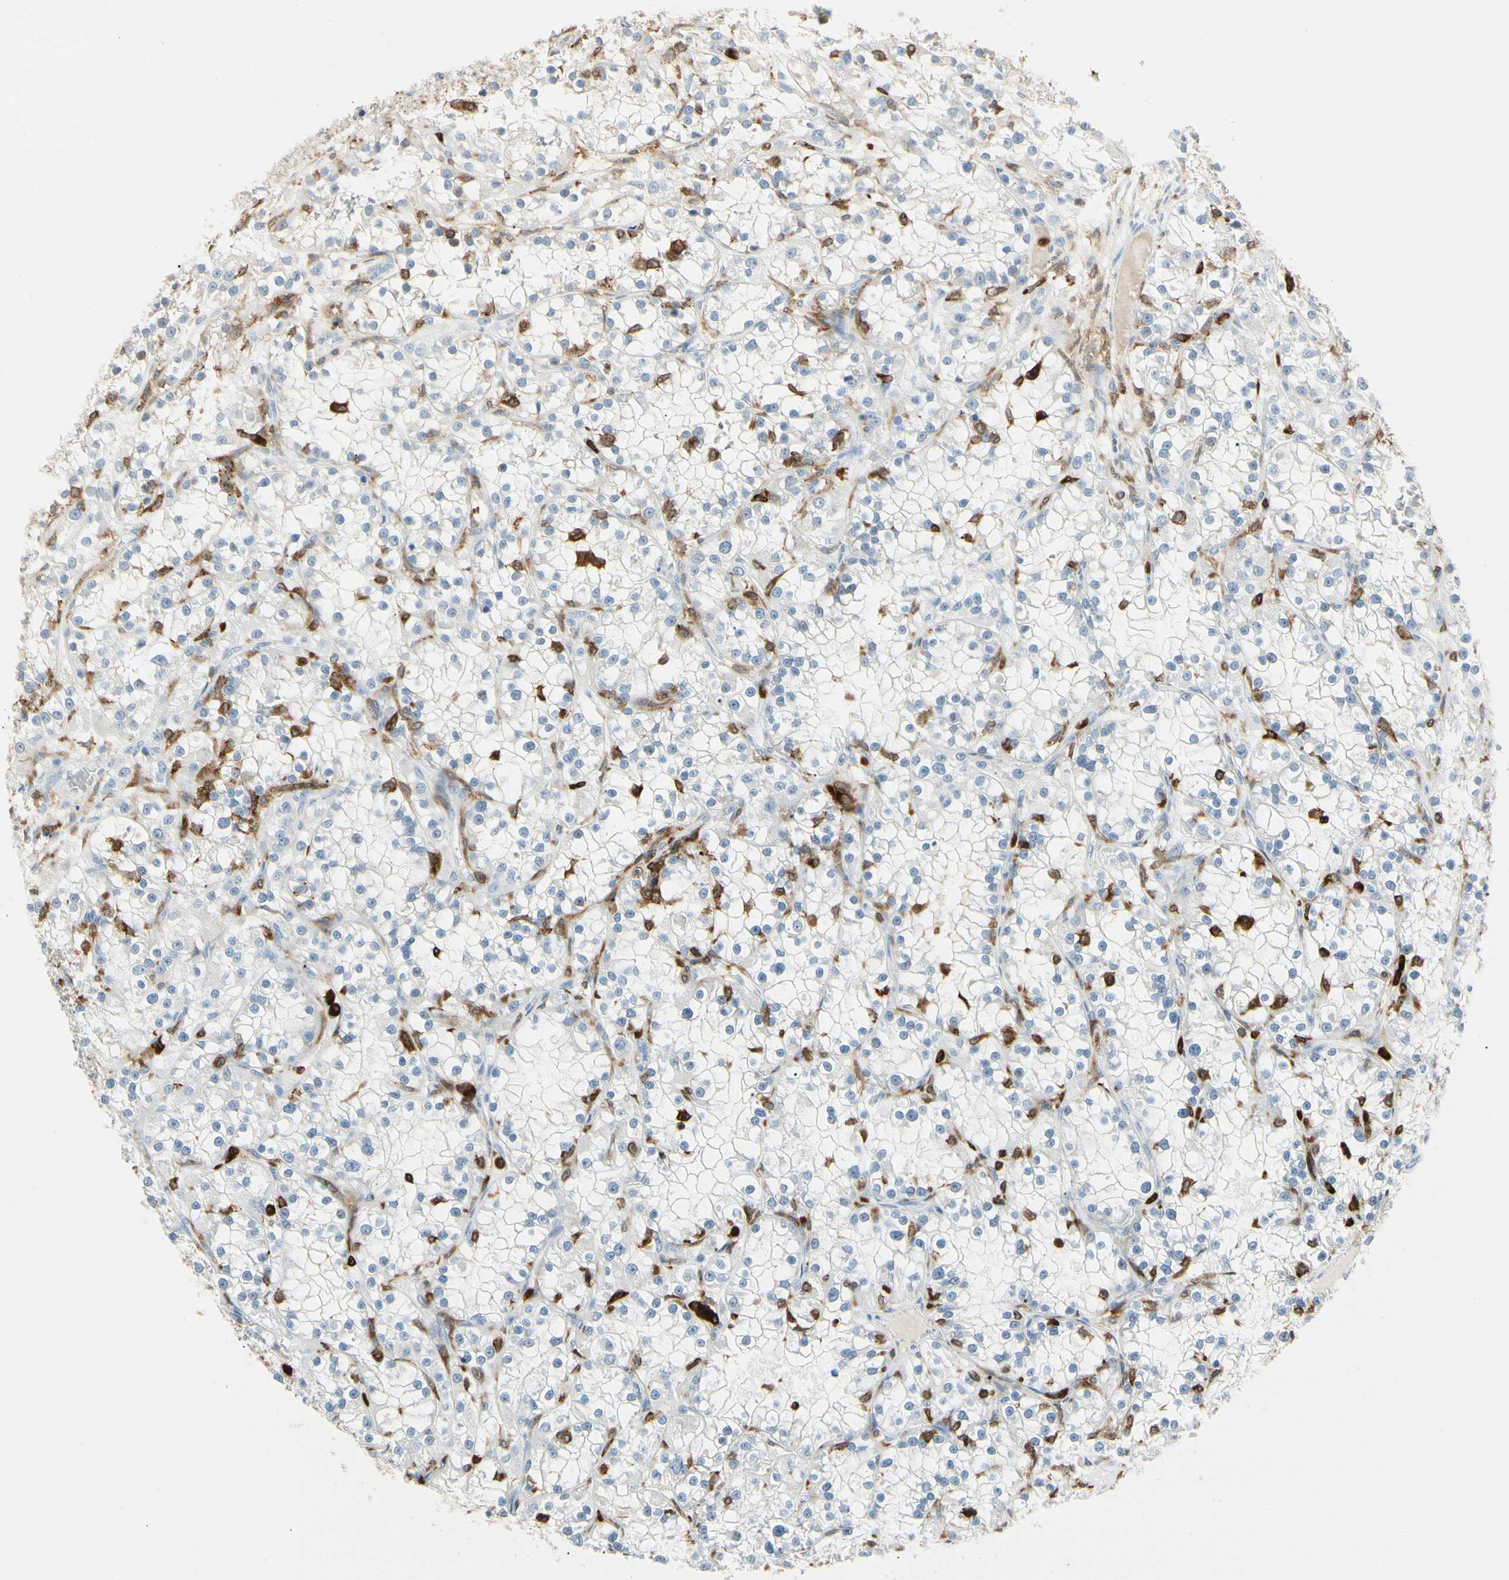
{"staining": {"intensity": "negative", "quantity": "none", "location": "none"}, "tissue": "renal cancer", "cell_type": "Tumor cells", "image_type": "cancer", "snomed": [{"axis": "morphology", "description": "Adenocarcinoma, NOS"}, {"axis": "topography", "description": "Kidney"}], "caption": "Immunohistochemical staining of human renal cancer (adenocarcinoma) exhibits no significant positivity in tumor cells.", "gene": "ITGB2", "patient": {"sex": "female", "age": 52}}